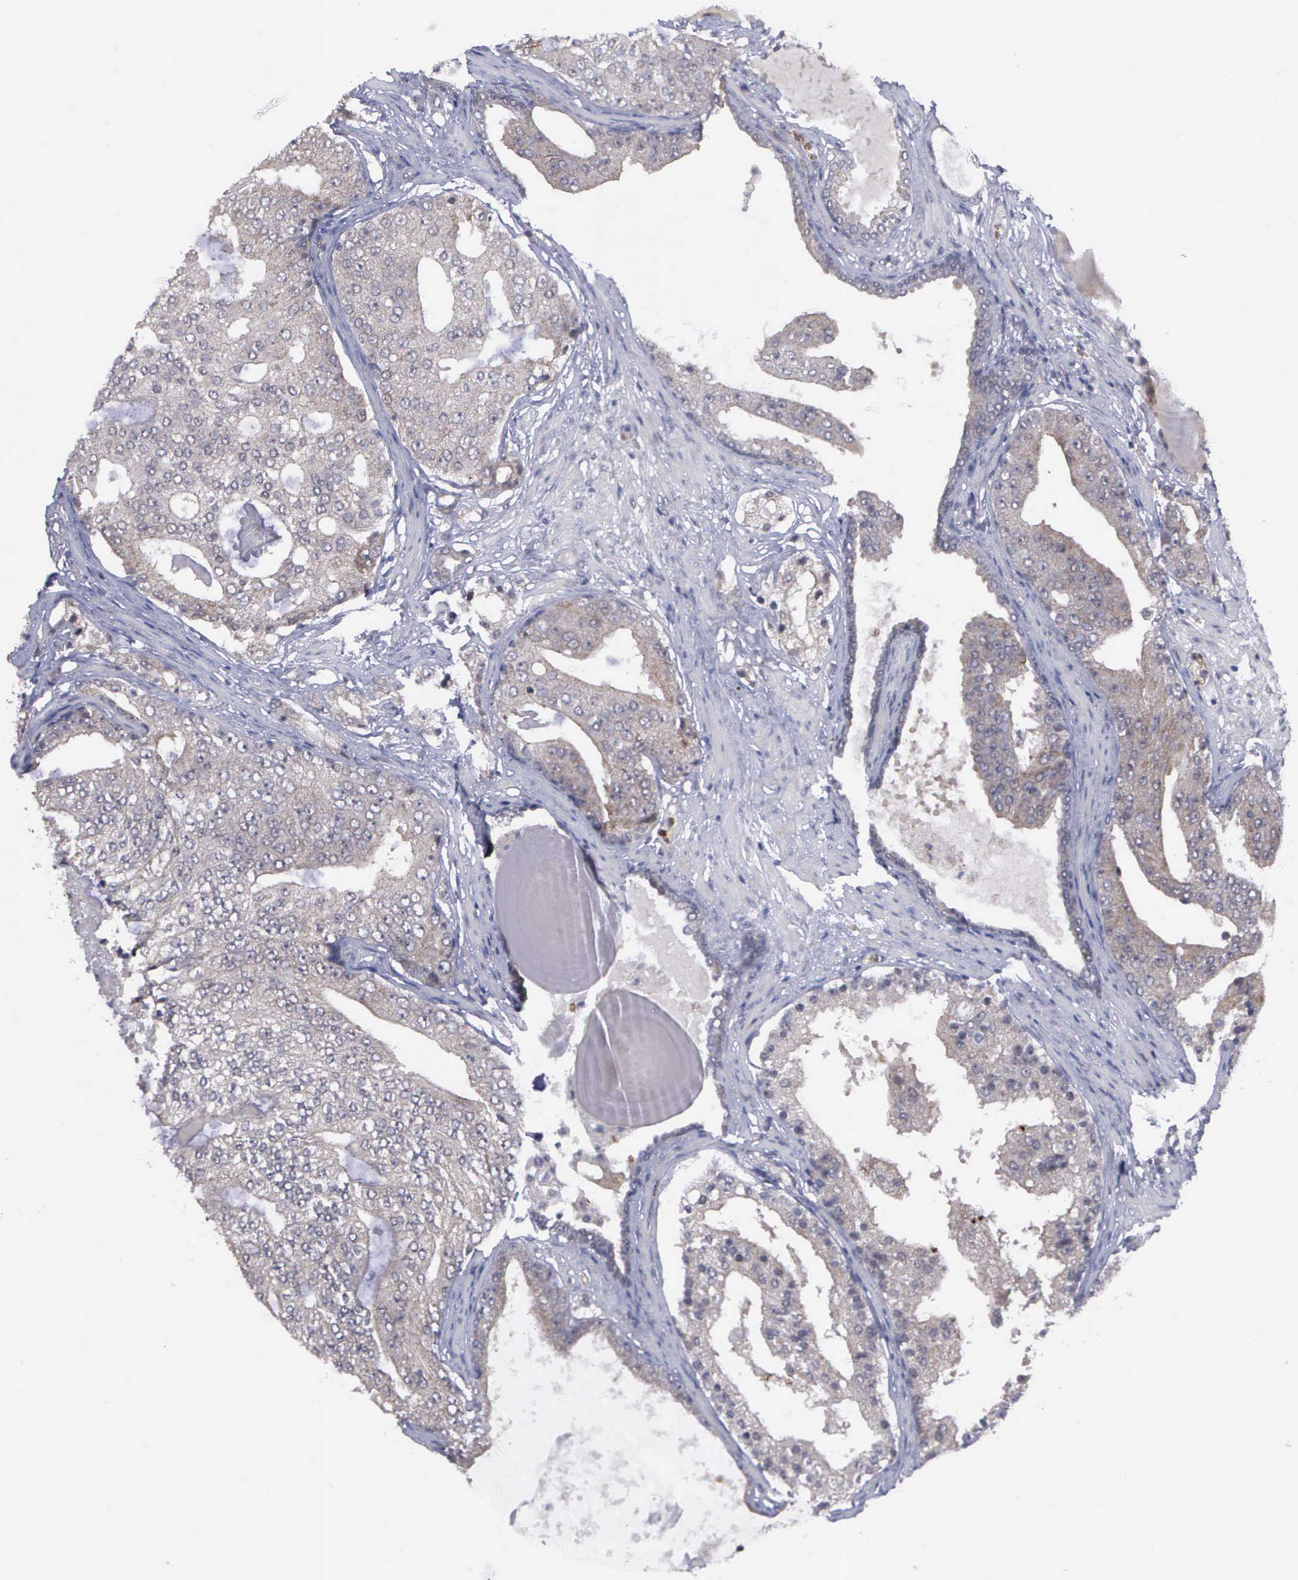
{"staining": {"intensity": "weak", "quantity": "25%-75%", "location": "cytoplasmic/membranous"}, "tissue": "prostate cancer", "cell_type": "Tumor cells", "image_type": "cancer", "snomed": [{"axis": "morphology", "description": "Adenocarcinoma, High grade"}, {"axis": "topography", "description": "Prostate"}], "caption": "This micrograph demonstrates IHC staining of high-grade adenocarcinoma (prostate), with low weak cytoplasmic/membranous positivity in about 25%-75% of tumor cells.", "gene": "MAP3K9", "patient": {"sex": "male", "age": 68}}